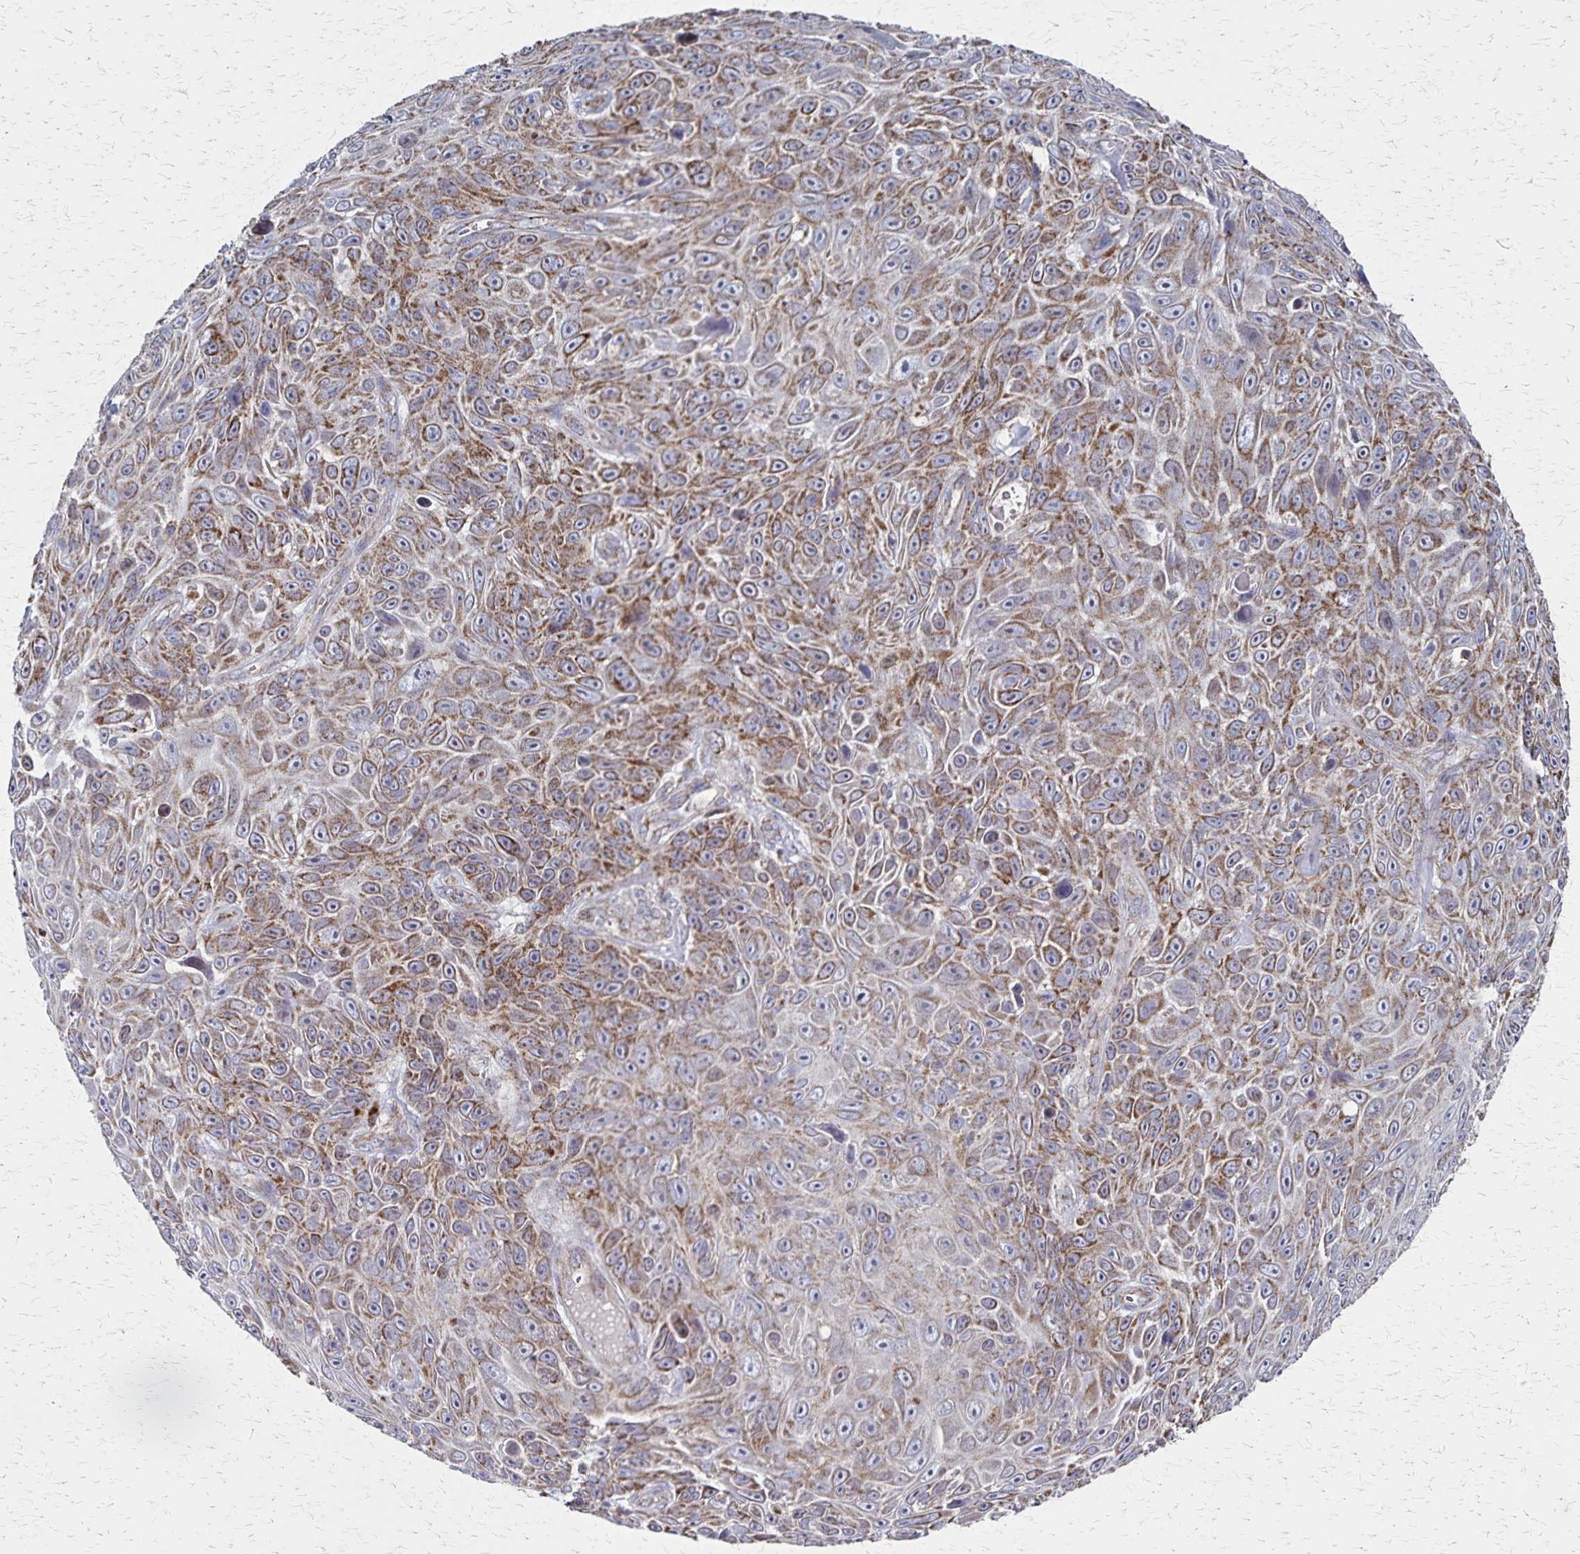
{"staining": {"intensity": "moderate", "quantity": ">75%", "location": "cytoplasmic/membranous"}, "tissue": "skin cancer", "cell_type": "Tumor cells", "image_type": "cancer", "snomed": [{"axis": "morphology", "description": "Squamous cell carcinoma, NOS"}, {"axis": "topography", "description": "Skin"}], "caption": "Immunohistochemical staining of skin squamous cell carcinoma displays medium levels of moderate cytoplasmic/membranous protein expression in approximately >75% of tumor cells. (Brightfield microscopy of DAB IHC at high magnification).", "gene": "NFS1", "patient": {"sex": "male", "age": 82}}